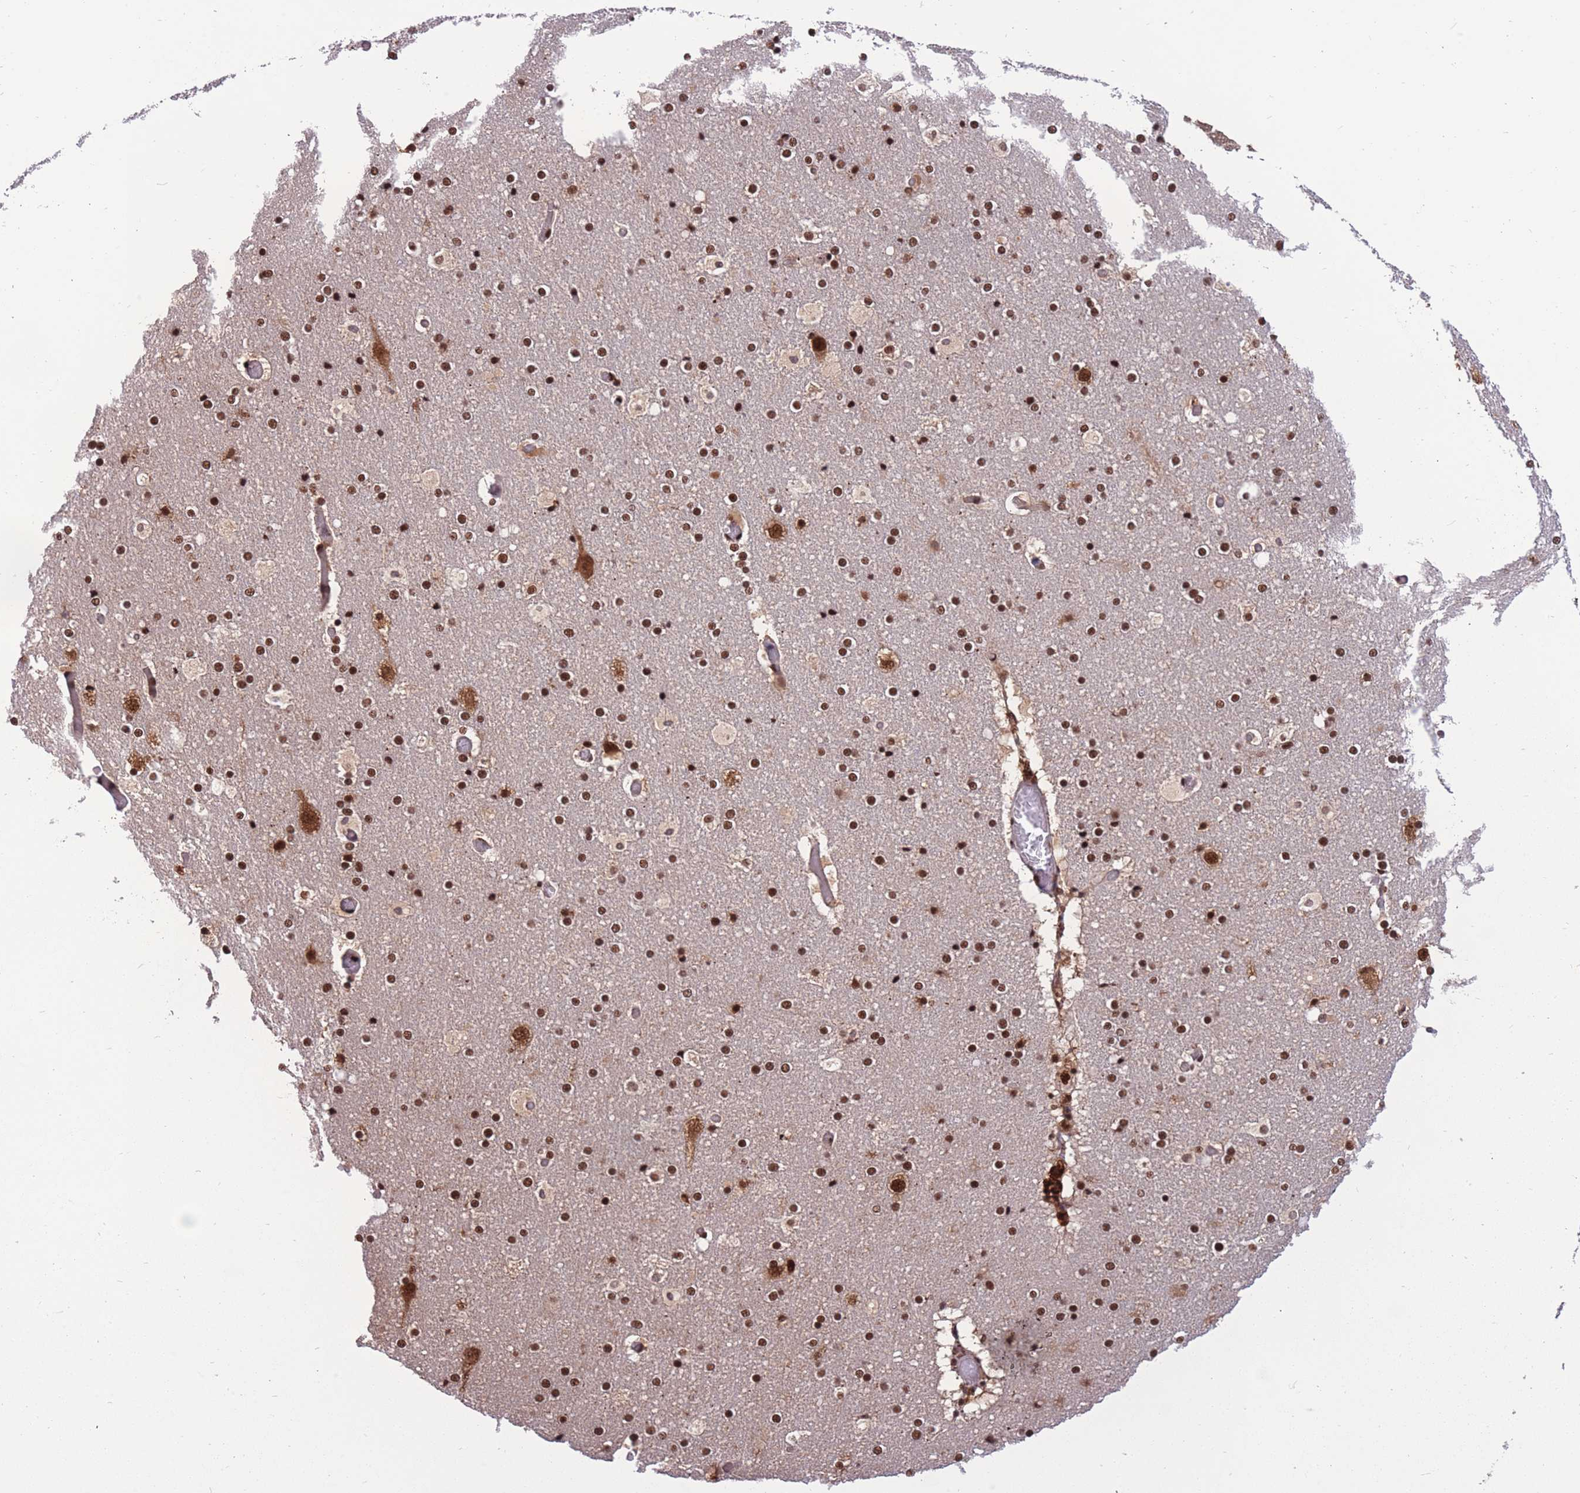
{"staining": {"intensity": "strong", "quantity": ">75%", "location": "nuclear"}, "tissue": "cerebral cortex", "cell_type": "Endothelial cells", "image_type": "normal", "snomed": [{"axis": "morphology", "description": "Normal tissue, NOS"}, {"axis": "topography", "description": "Cerebral cortex"}], "caption": "A histopathology image of human cerebral cortex stained for a protein exhibits strong nuclear brown staining in endothelial cells. (brown staining indicates protein expression, while blue staining denotes nuclei).", "gene": "PRPF19", "patient": {"sex": "male", "age": 57}}